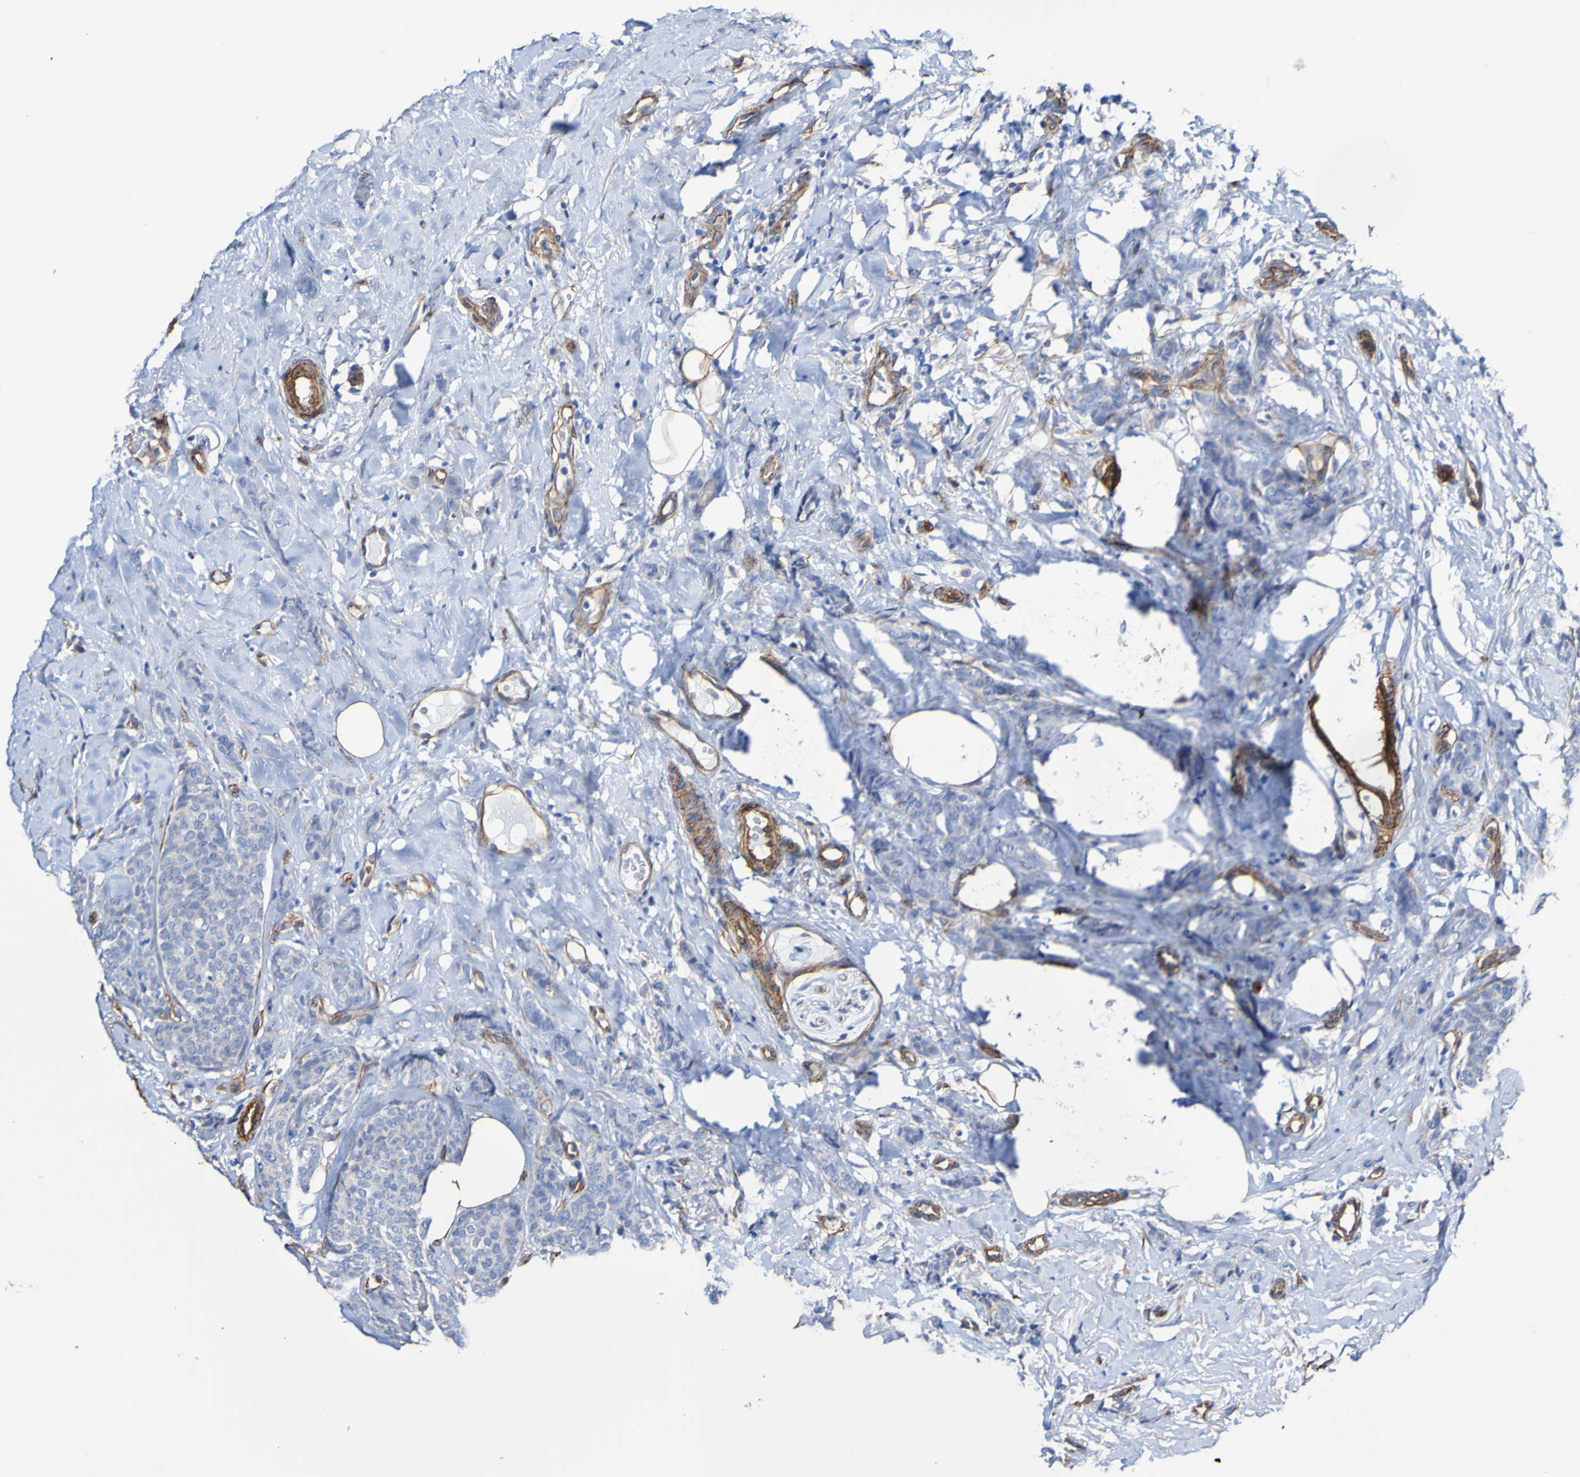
{"staining": {"intensity": "negative", "quantity": "none", "location": "none"}, "tissue": "breast cancer", "cell_type": "Tumor cells", "image_type": "cancer", "snomed": [{"axis": "morphology", "description": "Lobular carcinoma"}, {"axis": "topography", "description": "Skin"}, {"axis": "topography", "description": "Breast"}], "caption": "IHC image of neoplastic tissue: human breast cancer stained with DAB exhibits no significant protein positivity in tumor cells.", "gene": "ELMOD3", "patient": {"sex": "female", "age": 46}}